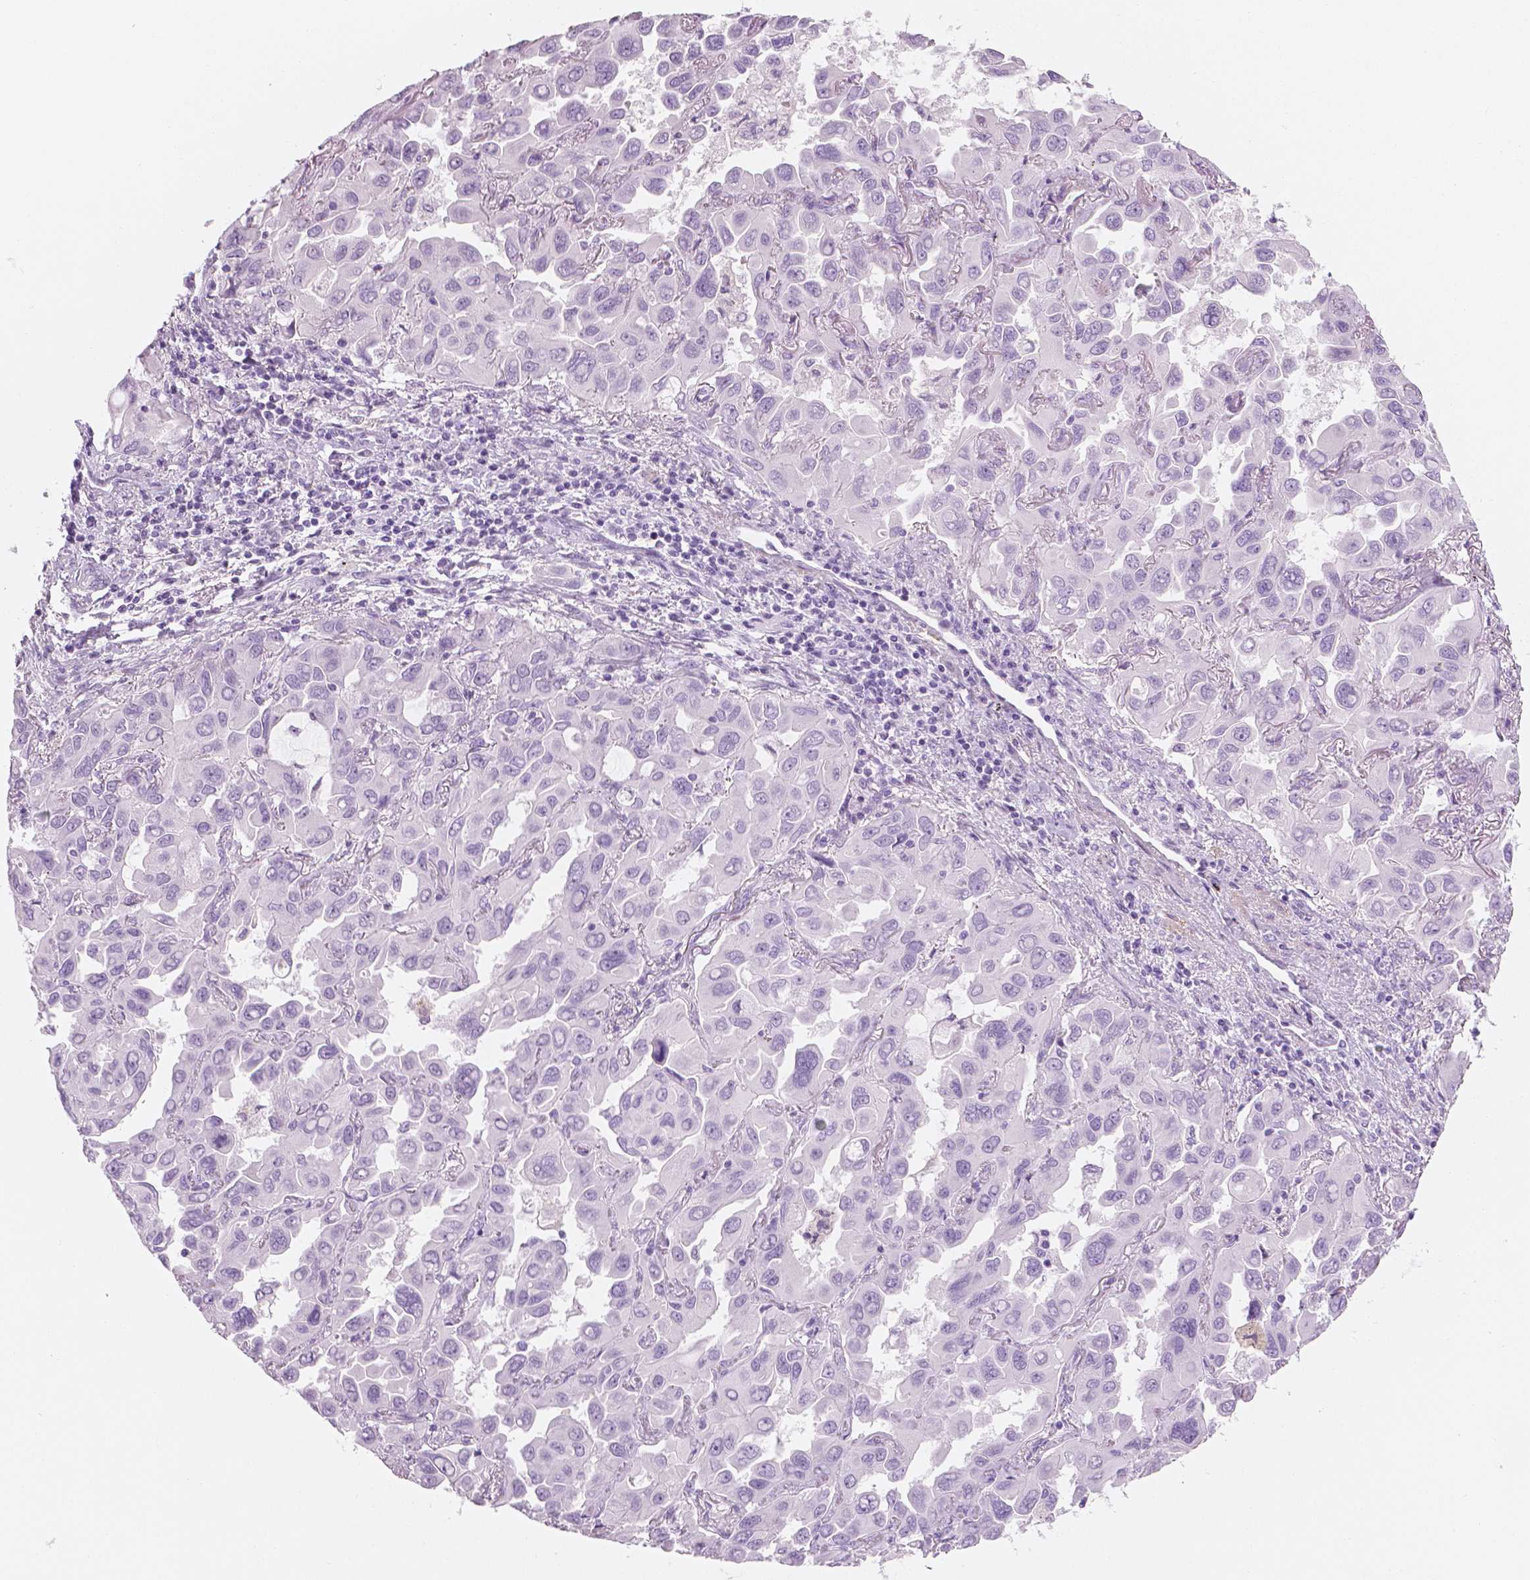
{"staining": {"intensity": "negative", "quantity": "none", "location": "none"}, "tissue": "lung cancer", "cell_type": "Tumor cells", "image_type": "cancer", "snomed": [{"axis": "morphology", "description": "Adenocarcinoma, NOS"}, {"axis": "topography", "description": "Lung"}], "caption": "Human lung cancer stained for a protein using immunohistochemistry (IHC) displays no staining in tumor cells.", "gene": "PLIN4", "patient": {"sex": "male", "age": 64}}